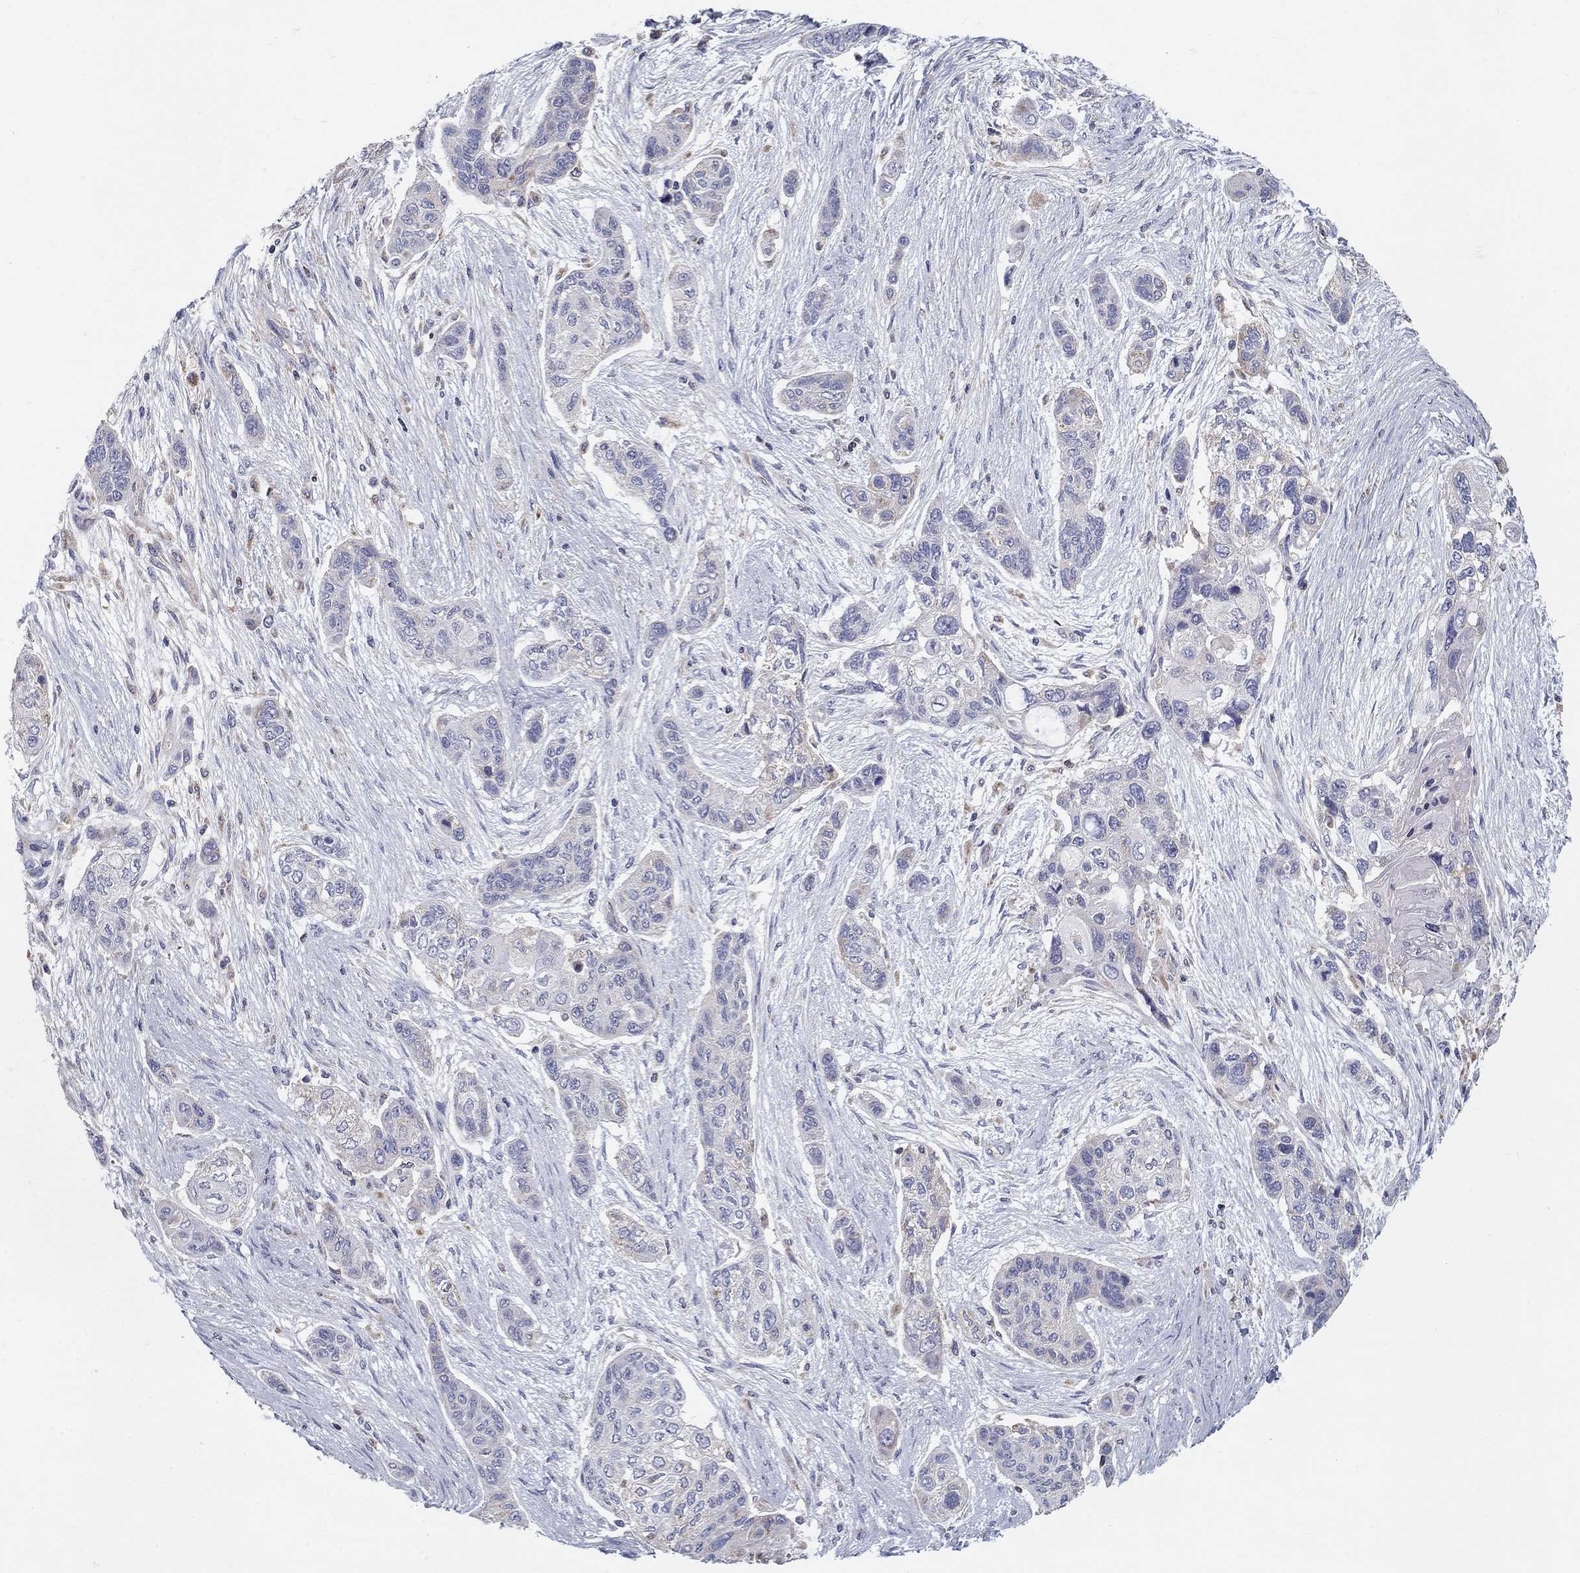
{"staining": {"intensity": "negative", "quantity": "none", "location": "none"}, "tissue": "lung cancer", "cell_type": "Tumor cells", "image_type": "cancer", "snomed": [{"axis": "morphology", "description": "Squamous cell carcinoma, NOS"}, {"axis": "topography", "description": "Lung"}], "caption": "Human lung cancer stained for a protein using immunohistochemistry (IHC) reveals no staining in tumor cells.", "gene": "NME5", "patient": {"sex": "male", "age": 69}}